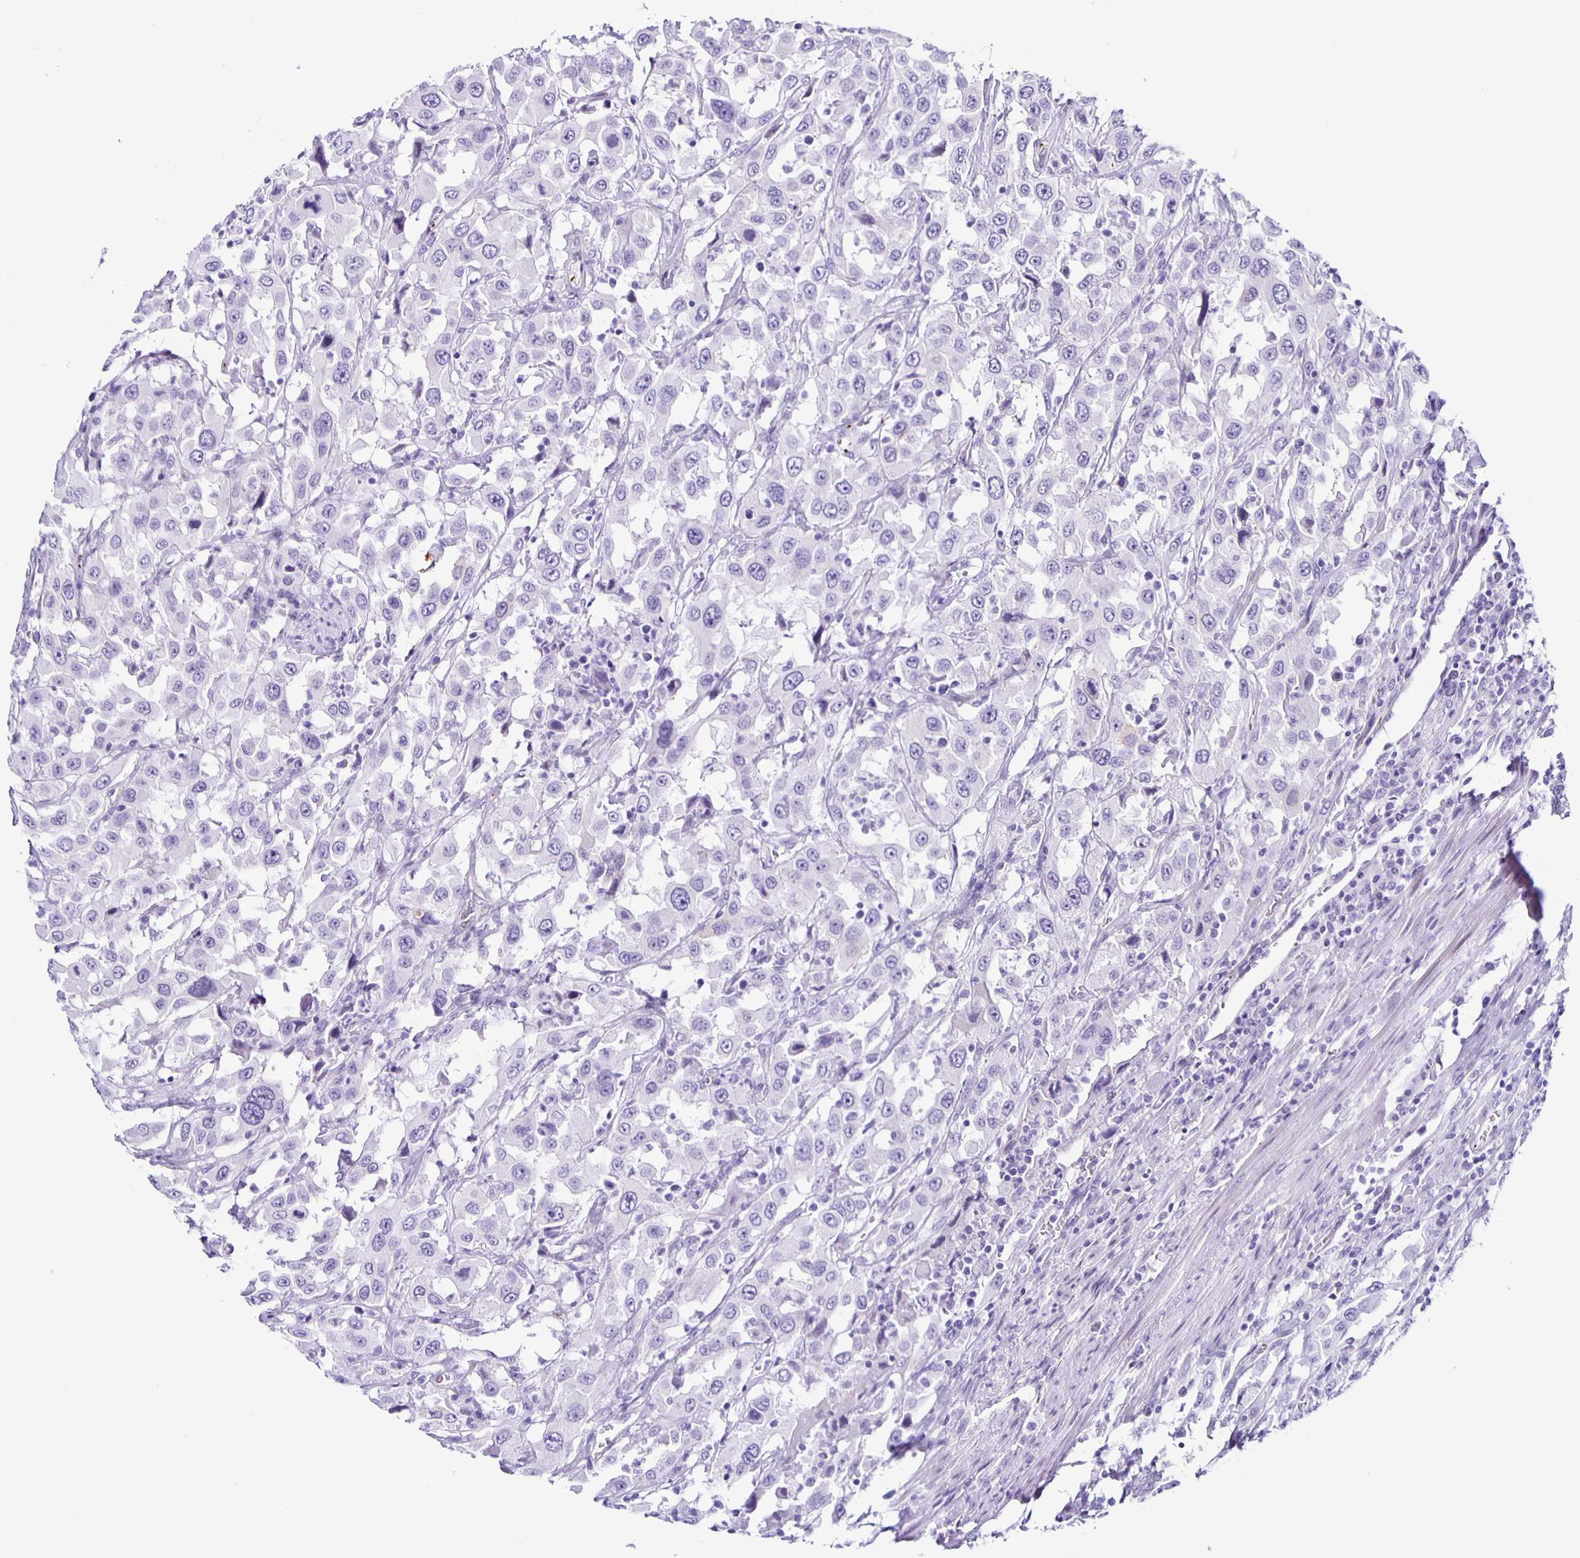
{"staining": {"intensity": "negative", "quantity": "none", "location": "none"}, "tissue": "urothelial cancer", "cell_type": "Tumor cells", "image_type": "cancer", "snomed": [{"axis": "morphology", "description": "Urothelial carcinoma, High grade"}, {"axis": "topography", "description": "Urinary bladder"}], "caption": "This is a micrograph of IHC staining of urothelial cancer, which shows no expression in tumor cells.", "gene": "AQP6", "patient": {"sex": "male", "age": 61}}